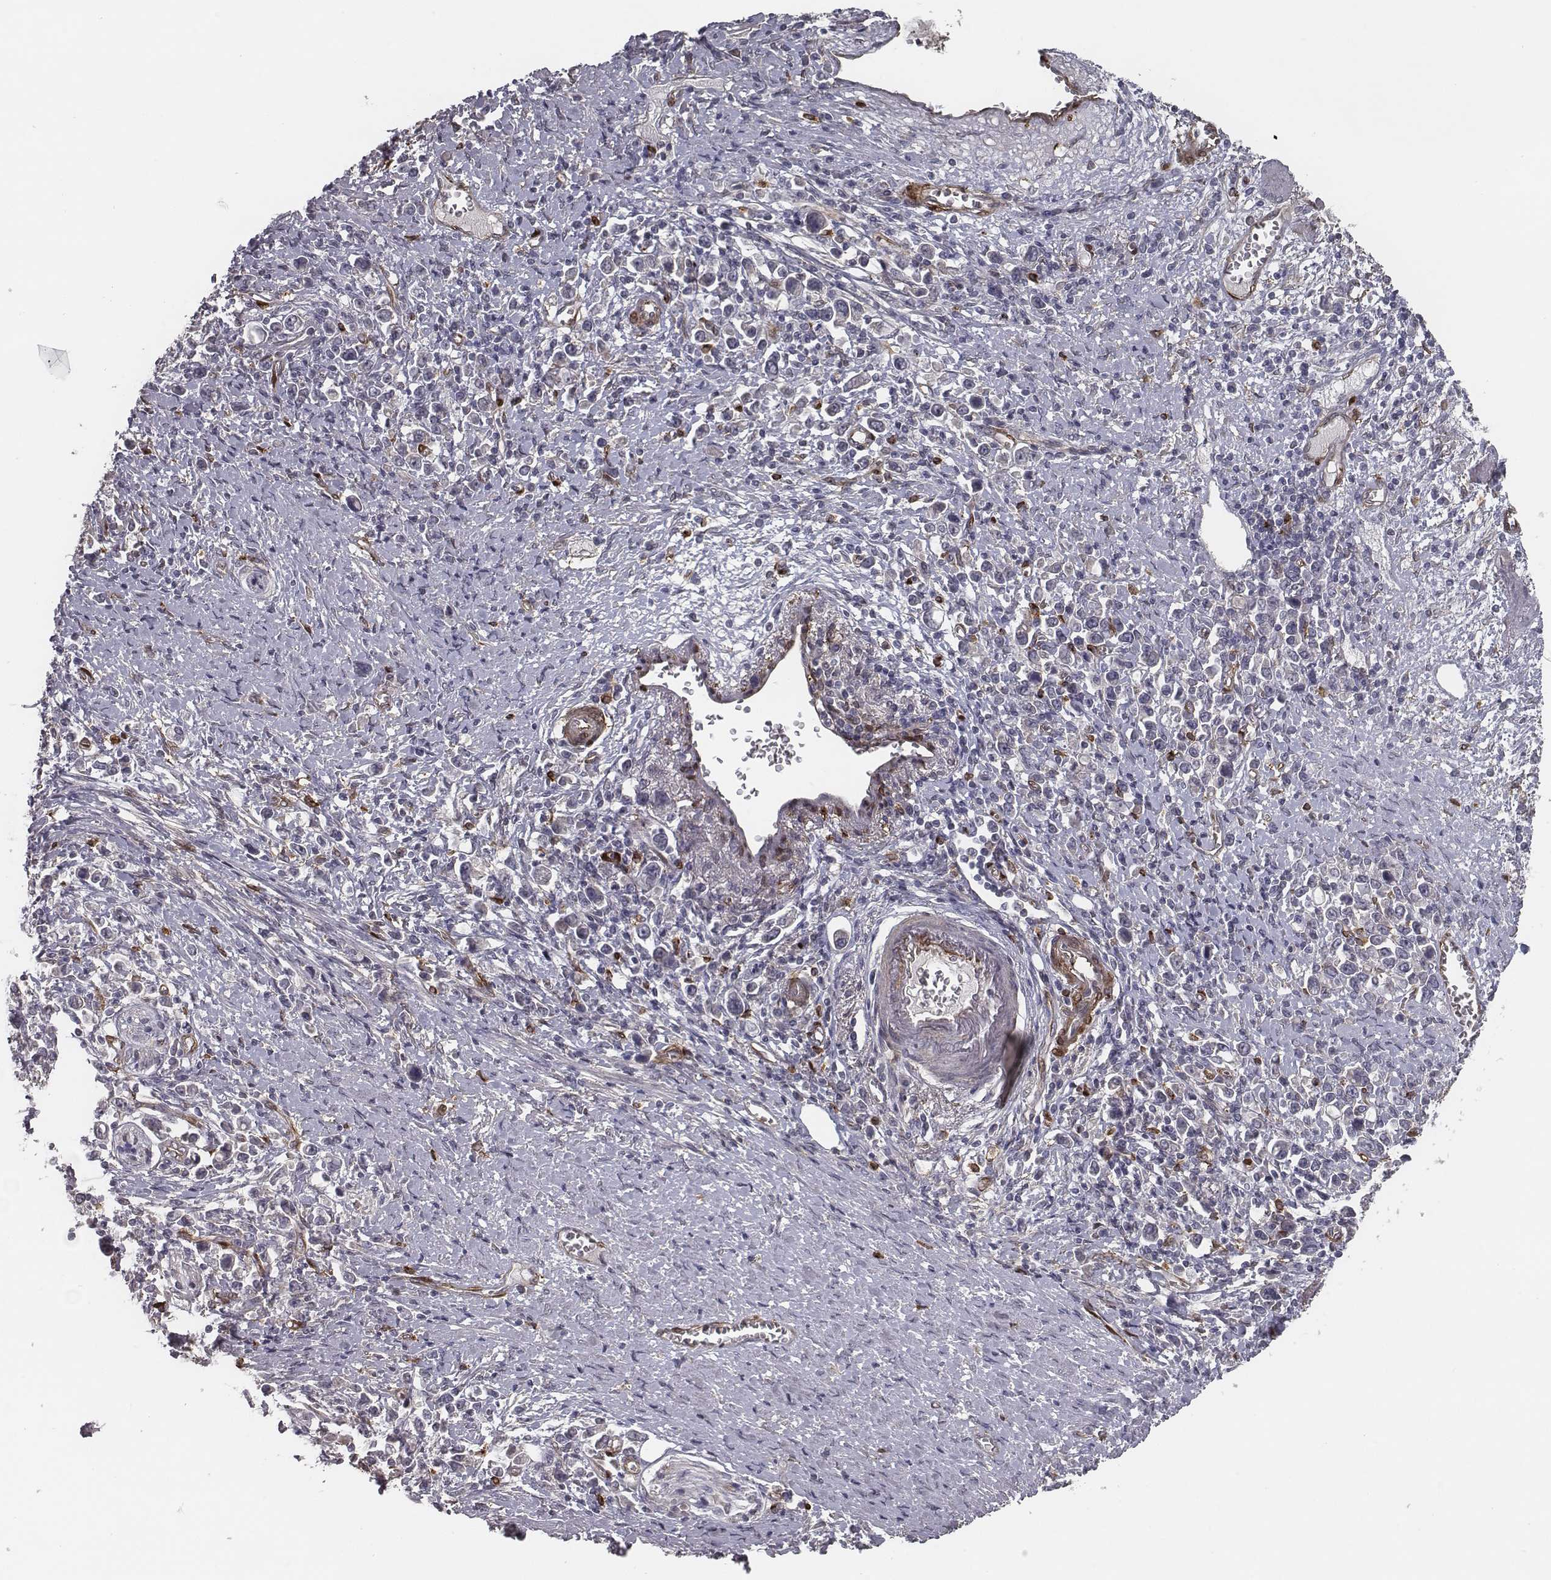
{"staining": {"intensity": "negative", "quantity": "none", "location": "none"}, "tissue": "stomach cancer", "cell_type": "Tumor cells", "image_type": "cancer", "snomed": [{"axis": "morphology", "description": "Adenocarcinoma, NOS"}, {"axis": "topography", "description": "Stomach"}], "caption": "This is a histopathology image of immunohistochemistry (IHC) staining of stomach adenocarcinoma, which shows no positivity in tumor cells.", "gene": "ISYNA1", "patient": {"sex": "male", "age": 63}}